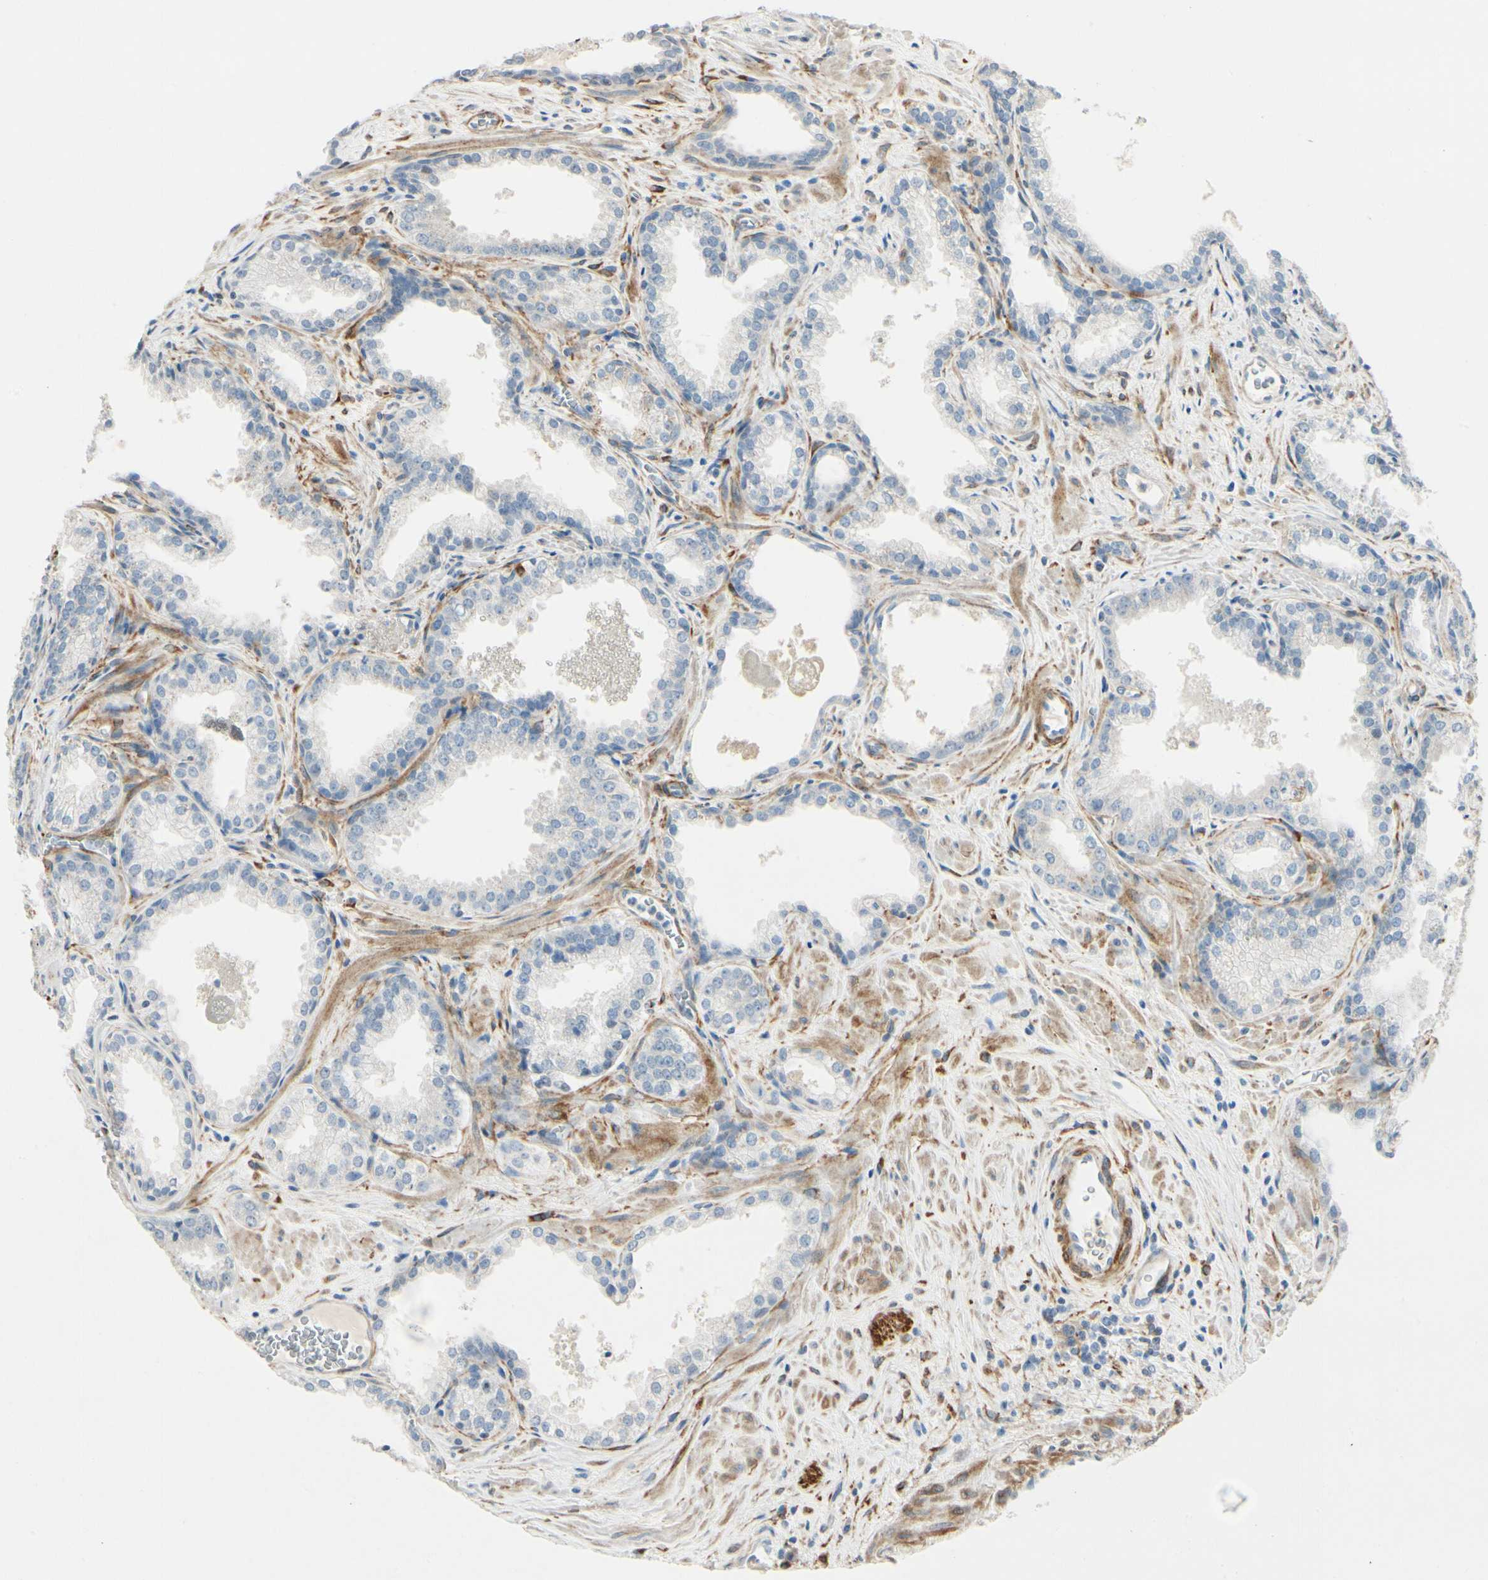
{"staining": {"intensity": "negative", "quantity": "none", "location": "none"}, "tissue": "prostate cancer", "cell_type": "Tumor cells", "image_type": "cancer", "snomed": [{"axis": "morphology", "description": "Adenocarcinoma, Low grade"}, {"axis": "topography", "description": "Prostate"}], "caption": "The immunohistochemistry micrograph has no significant staining in tumor cells of prostate low-grade adenocarcinoma tissue.", "gene": "AMPH", "patient": {"sex": "male", "age": 60}}